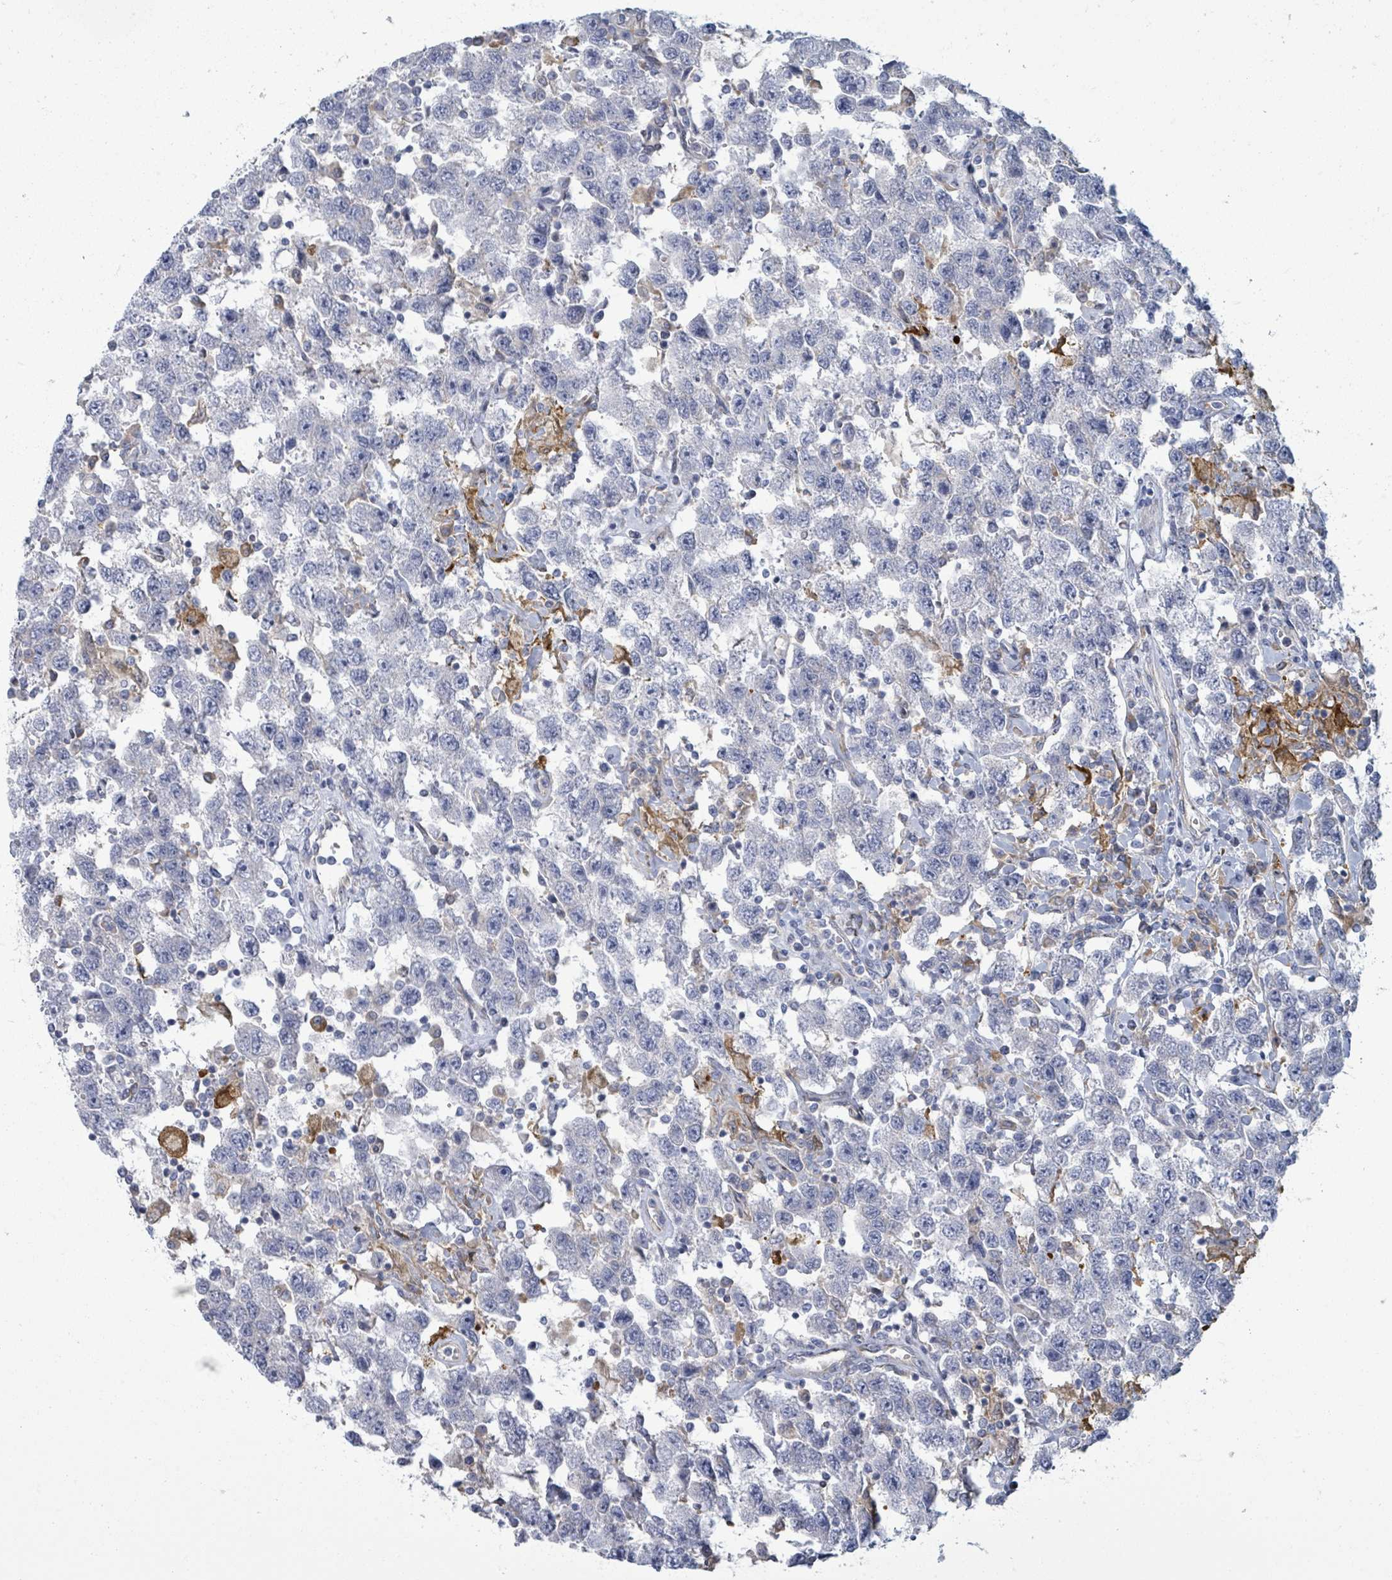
{"staining": {"intensity": "negative", "quantity": "none", "location": "none"}, "tissue": "testis cancer", "cell_type": "Tumor cells", "image_type": "cancer", "snomed": [{"axis": "morphology", "description": "Seminoma, NOS"}, {"axis": "topography", "description": "Testis"}], "caption": "Immunohistochemical staining of human testis cancer exhibits no significant expression in tumor cells.", "gene": "COL13A1", "patient": {"sex": "male", "age": 41}}